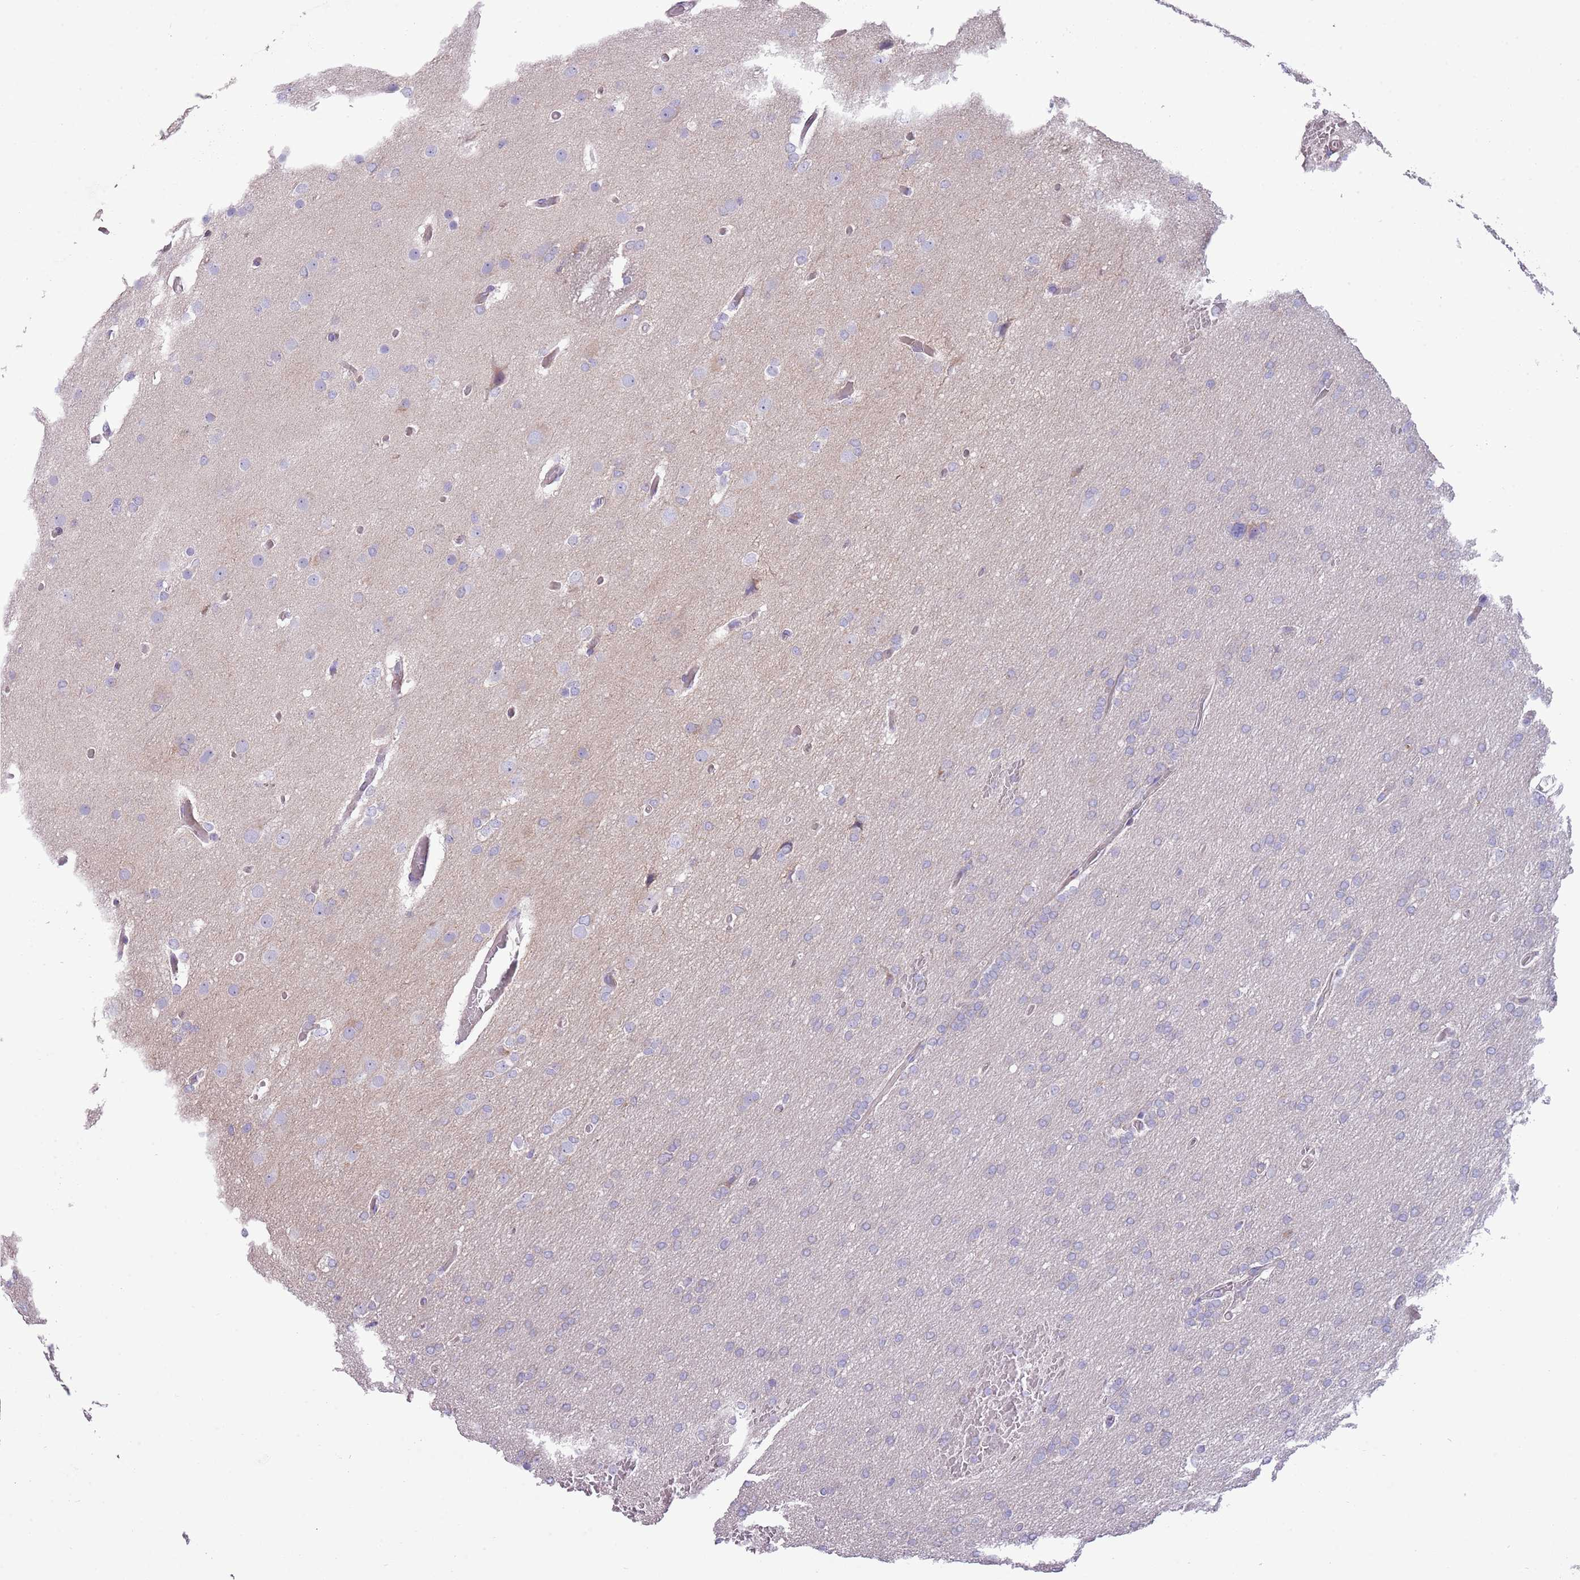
{"staining": {"intensity": "negative", "quantity": "none", "location": "none"}, "tissue": "glioma", "cell_type": "Tumor cells", "image_type": "cancer", "snomed": [{"axis": "morphology", "description": "Glioma, malignant, High grade"}, {"axis": "topography", "description": "Cerebral cortex"}], "caption": "The photomicrograph shows no staining of tumor cells in glioma. (Stains: DAB IHC with hematoxylin counter stain, Microscopy: brightfield microscopy at high magnification).", "gene": "TOMM5", "patient": {"sex": "female", "age": 36}}